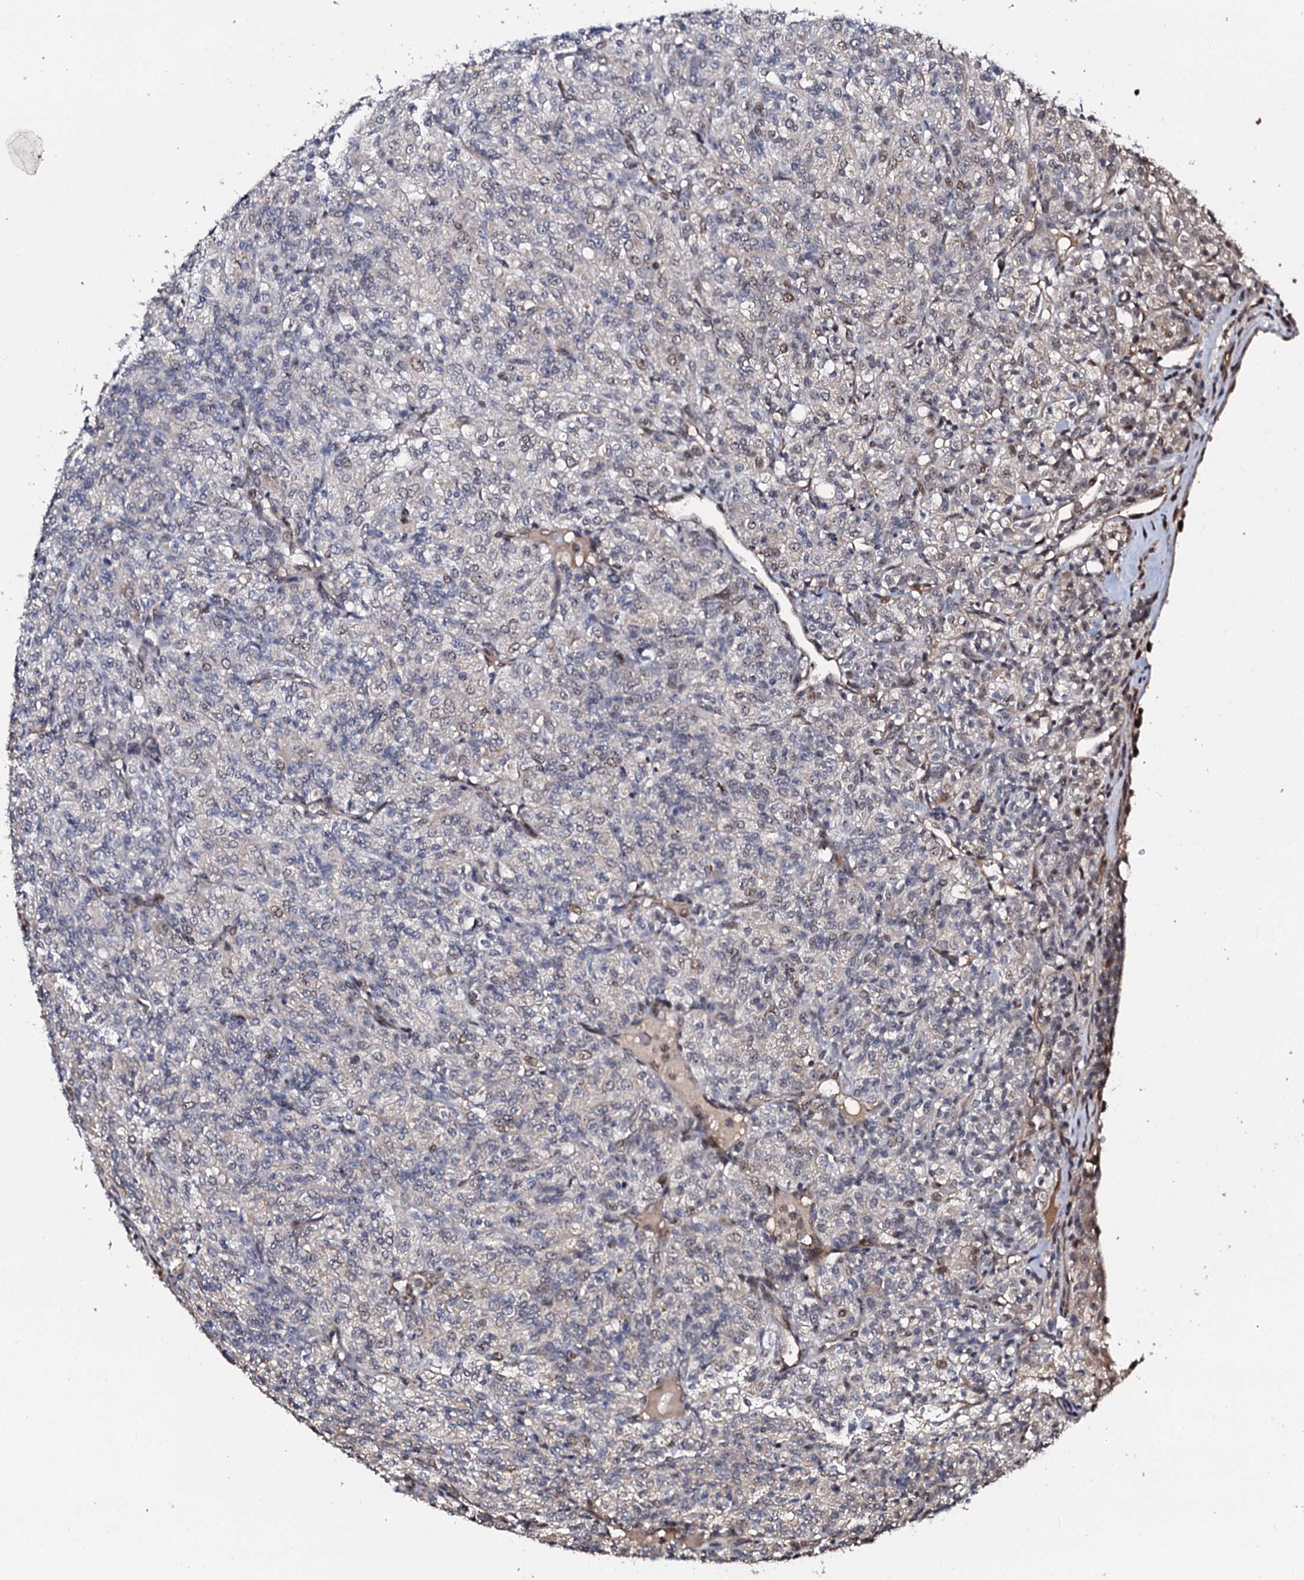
{"staining": {"intensity": "weak", "quantity": "<25%", "location": "nuclear"}, "tissue": "renal cancer", "cell_type": "Tumor cells", "image_type": "cancer", "snomed": [{"axis": "morphology", "description": "Adenocarcinoma, NOS"}, {"axis": "topography", "description": "Kidney"}], "caption": "DAB immunohistochemical staining of renal cancer (adenocarcinoma) demonstrates no significant expression in tumor cells.", "gene": "FAM111A", "patient": {"sex": "male", "age": 77}}